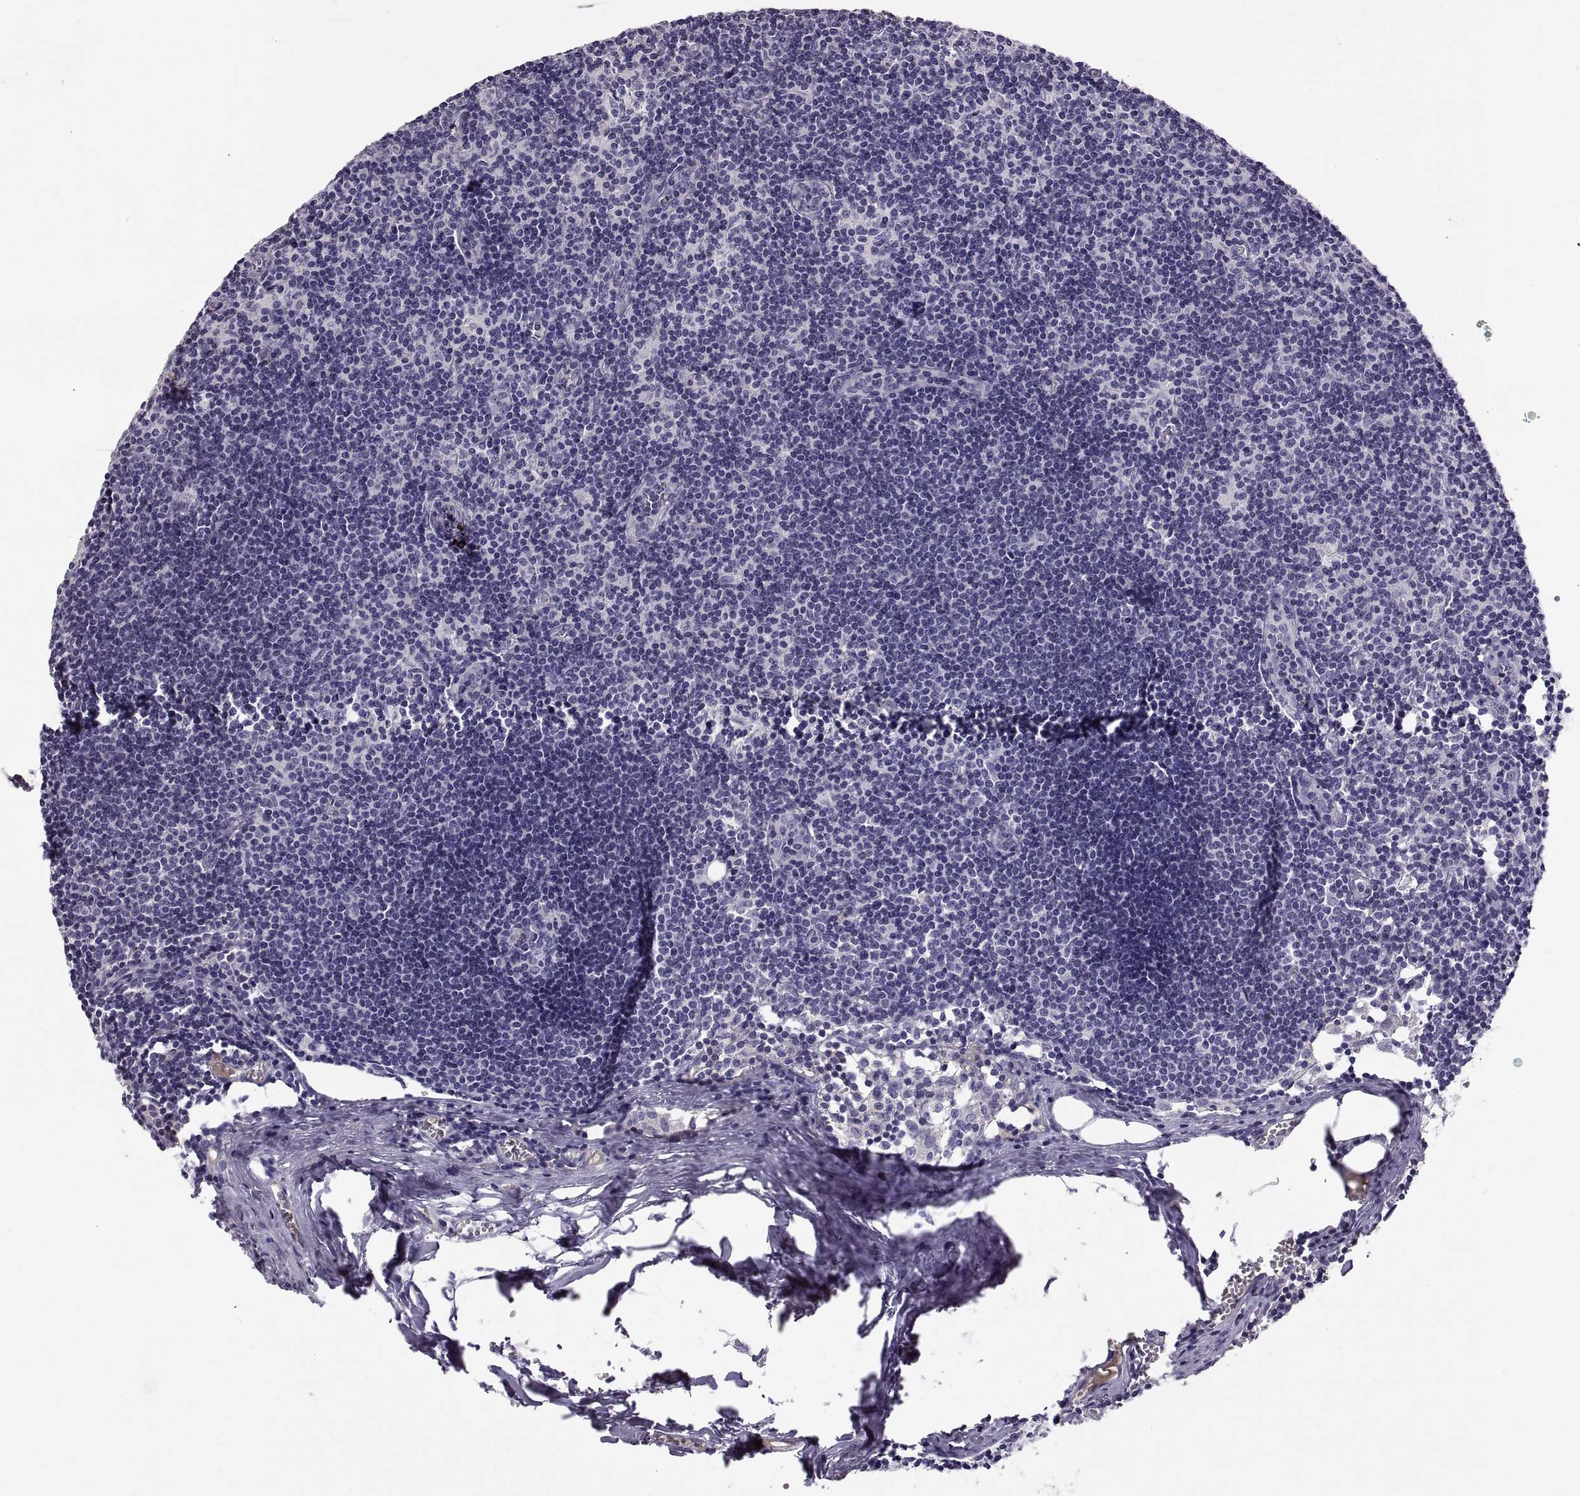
{"staining": {"intensity": "negative", "quantity": "none", "location": "none"}, "tissue": "lymph node", "cell_type": "Germinal center cells", "image_type": "normal", "snomed": [{"axis": "morphology", "description": "Normal tissue, NOS"}, {"axis": "topography", "description": "Lymph node"}], "caption": "High magnification brightfield microscopy of normal lymph node stained with DAB (3,3'-diaminobenzidine) (brown) and counterstained with hematoxylin (blue): germinal center cells show no significant staining. (Brightfield microscopy of DAB (3,3'-diaminobenzidine) immunohistochemistry at high magnification).", "gene": "ADAM32", "patient": {"sex": "male", "age": 59}}